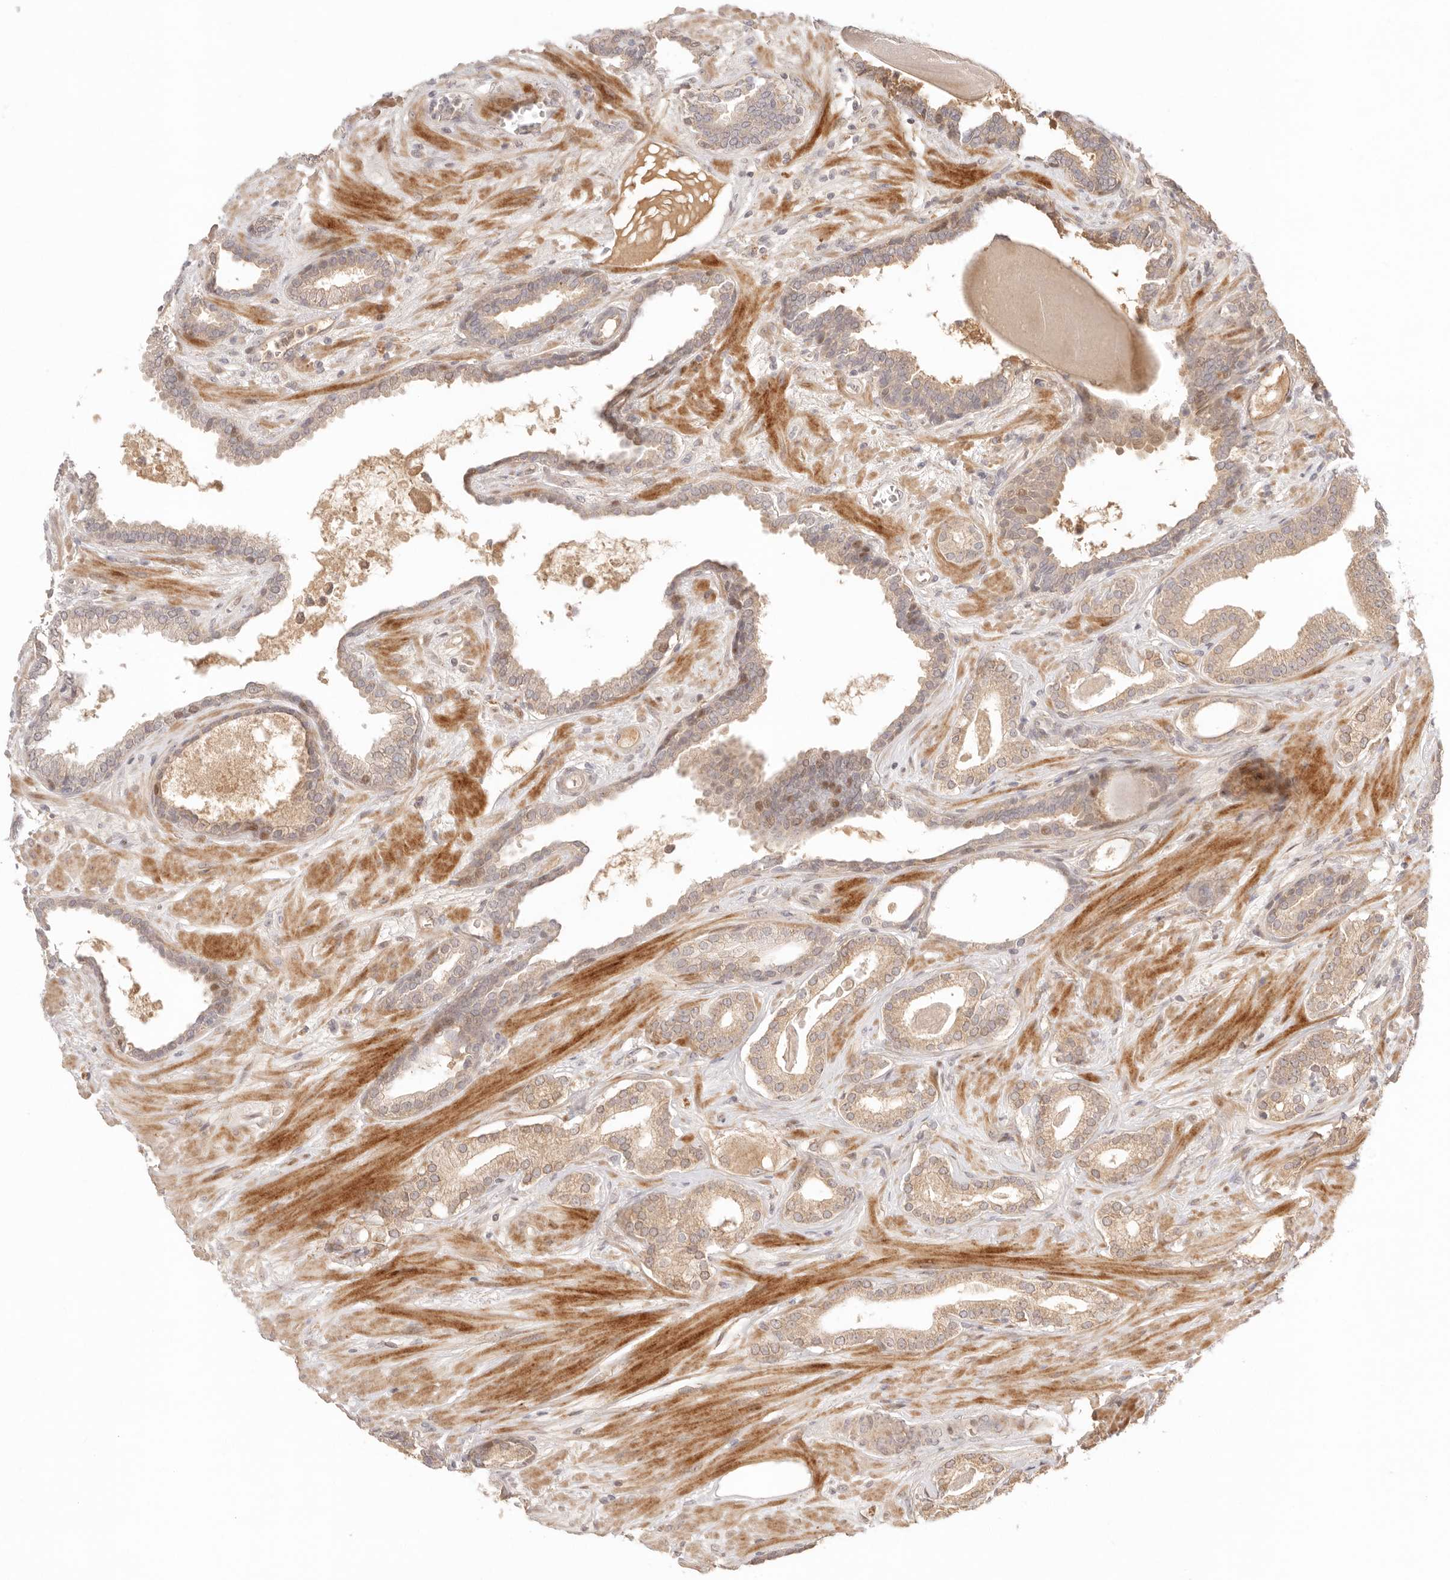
{"staining": {"intensity": "weak", "quantity": ">75%", "location": "cytoplasmic/membranous"}, "tissue": "prostate cancer", "cell_type": "Tumor cells", "image_type": "cancer", "snomed": [{"axis": "morphology", "description": "Adenocarcinoma, Low grade"}, {"axis": "topography", "description": "Prostate"}], "caption": "Immunohistochemistry (IHC) micrograph of neoplastic tissue: human prostate cancer (low-grade adenocarcinoma) stained using immunohistochemistry (IHC) reveals low levels of weak protein expression localized specifically in the cytoplasmic/membranous of tumor cells, appearing as a cytoplasmic/membranous brown color.", "gene": "PHLDA3", "patient": {"sex": "male", "age": 70}}